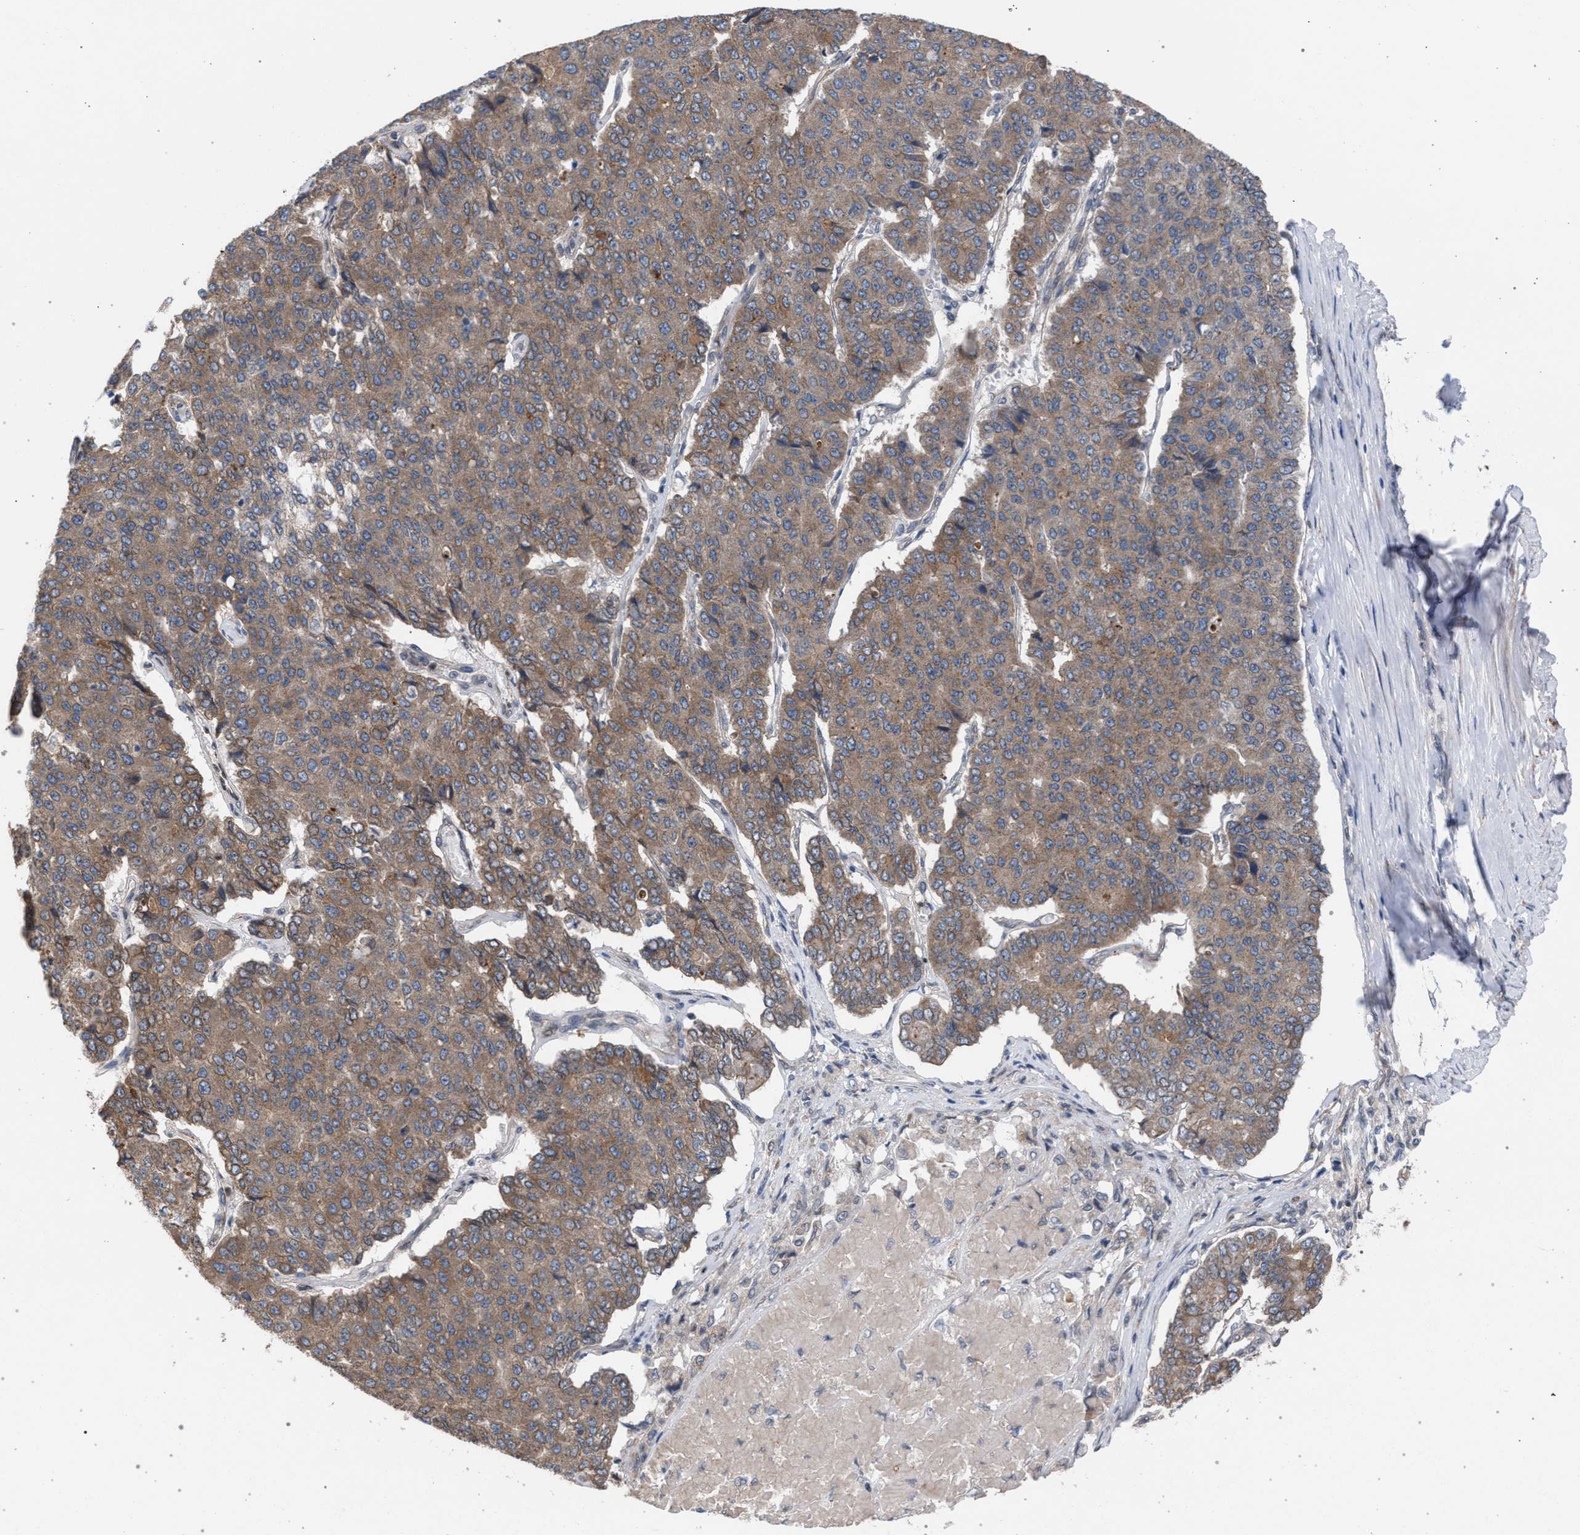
{"staining": {"intensity": "moderate", "quantity": ">75%", "location": "cytoplasmic/membranous"}, "tissue": "pancreatic cancer", "cell_type": "Tumor cells", "image_type": "cancer", "snomed": [{"axis": "morphology", "description": "Adenocarcinoma, NOS"}, {"axis": "topography", "description": "Pancreas"}], "caption": "This photomicrograph reveals pancreatic cancer stained with immunohistochemistry to label a protein in brown. The cytoplasmic/membranous of tumor cells show moderate positivity for the protein. Nuclei are counter-stained blue.", "gene": "ARPC5L", "patient": {"sex": "male", "age": 50}}